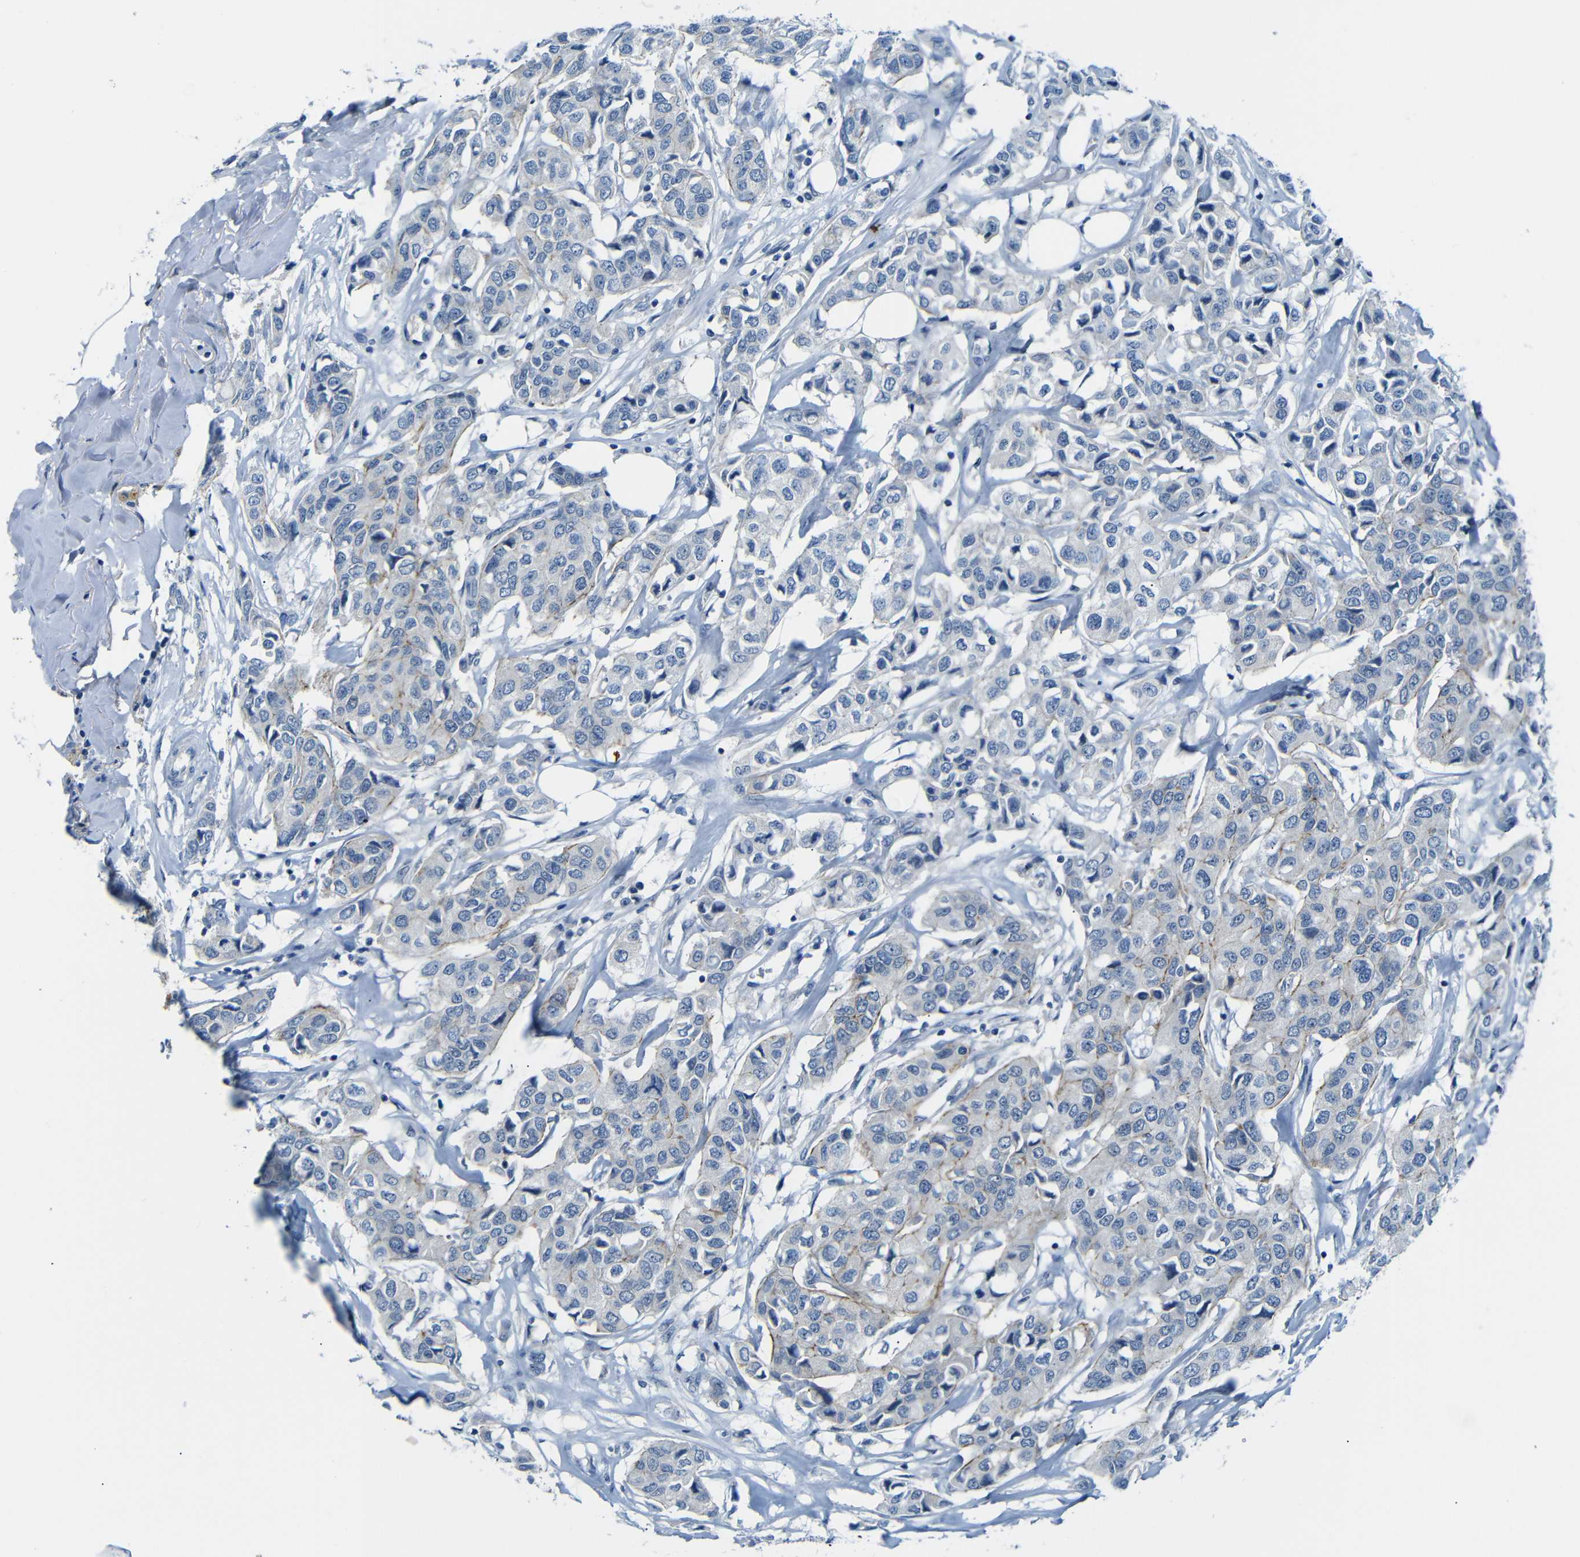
{"staining": {"intensity": "weak", "quantity": "25%-75%", "location": "cytoplasmic/membranous"}, "tissue": "breast cancer", "cell_type": "Tumor cells", "image_type": "cancer", "snomed": [{"axis": "morphology", "description": "Duct carcinoma"}, {"axis": "topography", "description": "Breast"}], "caption": "Immunohistochemistry (IHC) micrograph of human breast cancer stained for a protein (brown), which reveals low levels of weak cytoplasmic/membranous expression in approximately 25%-75% of tumor cells.", "gene": "ANK3", "patient": {"sex": "female", "age": 80}}